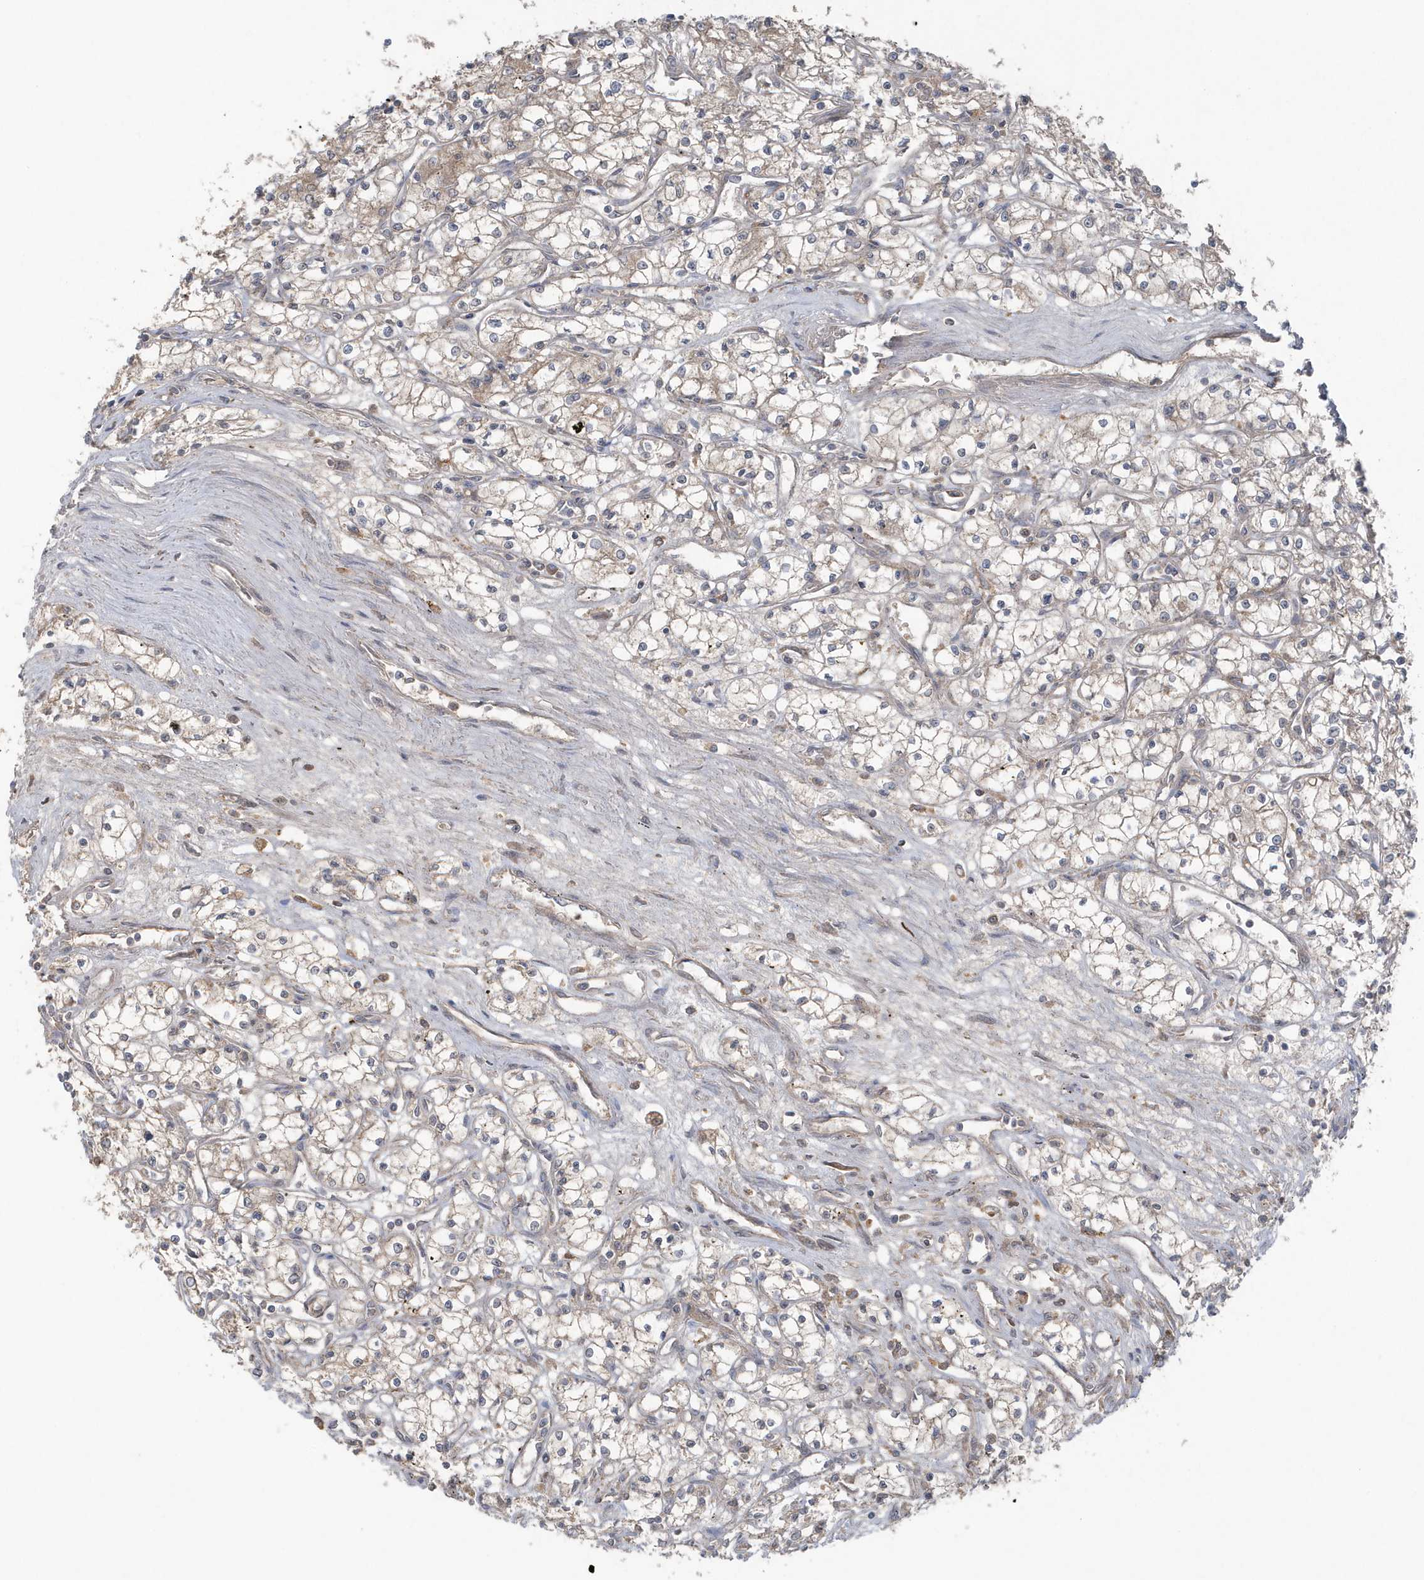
{"staining": {"intensity": "weak", "quantity": ">75%", "location": "cytoplasmic/membranous"}, "tissue": "renal cancer", "cell_type": "Tumor cells", "image_type": "cancer", "snomed": [{"axis": "morphology", "description": "Adenocarcinoma, NOS"}, {"axis": "topography", "description": "Kidney"}], "caption": "This histopathology image displays renal adenocarcinoma stained with immunohistochemistry to label a protein in brown. The cytoplasmic/membranous of tumor cells show weak positivity for the protein. Nuclei are counter-stained blue.", "gene": "C1RL", "patient": {"sex": "male", "age": 59}}